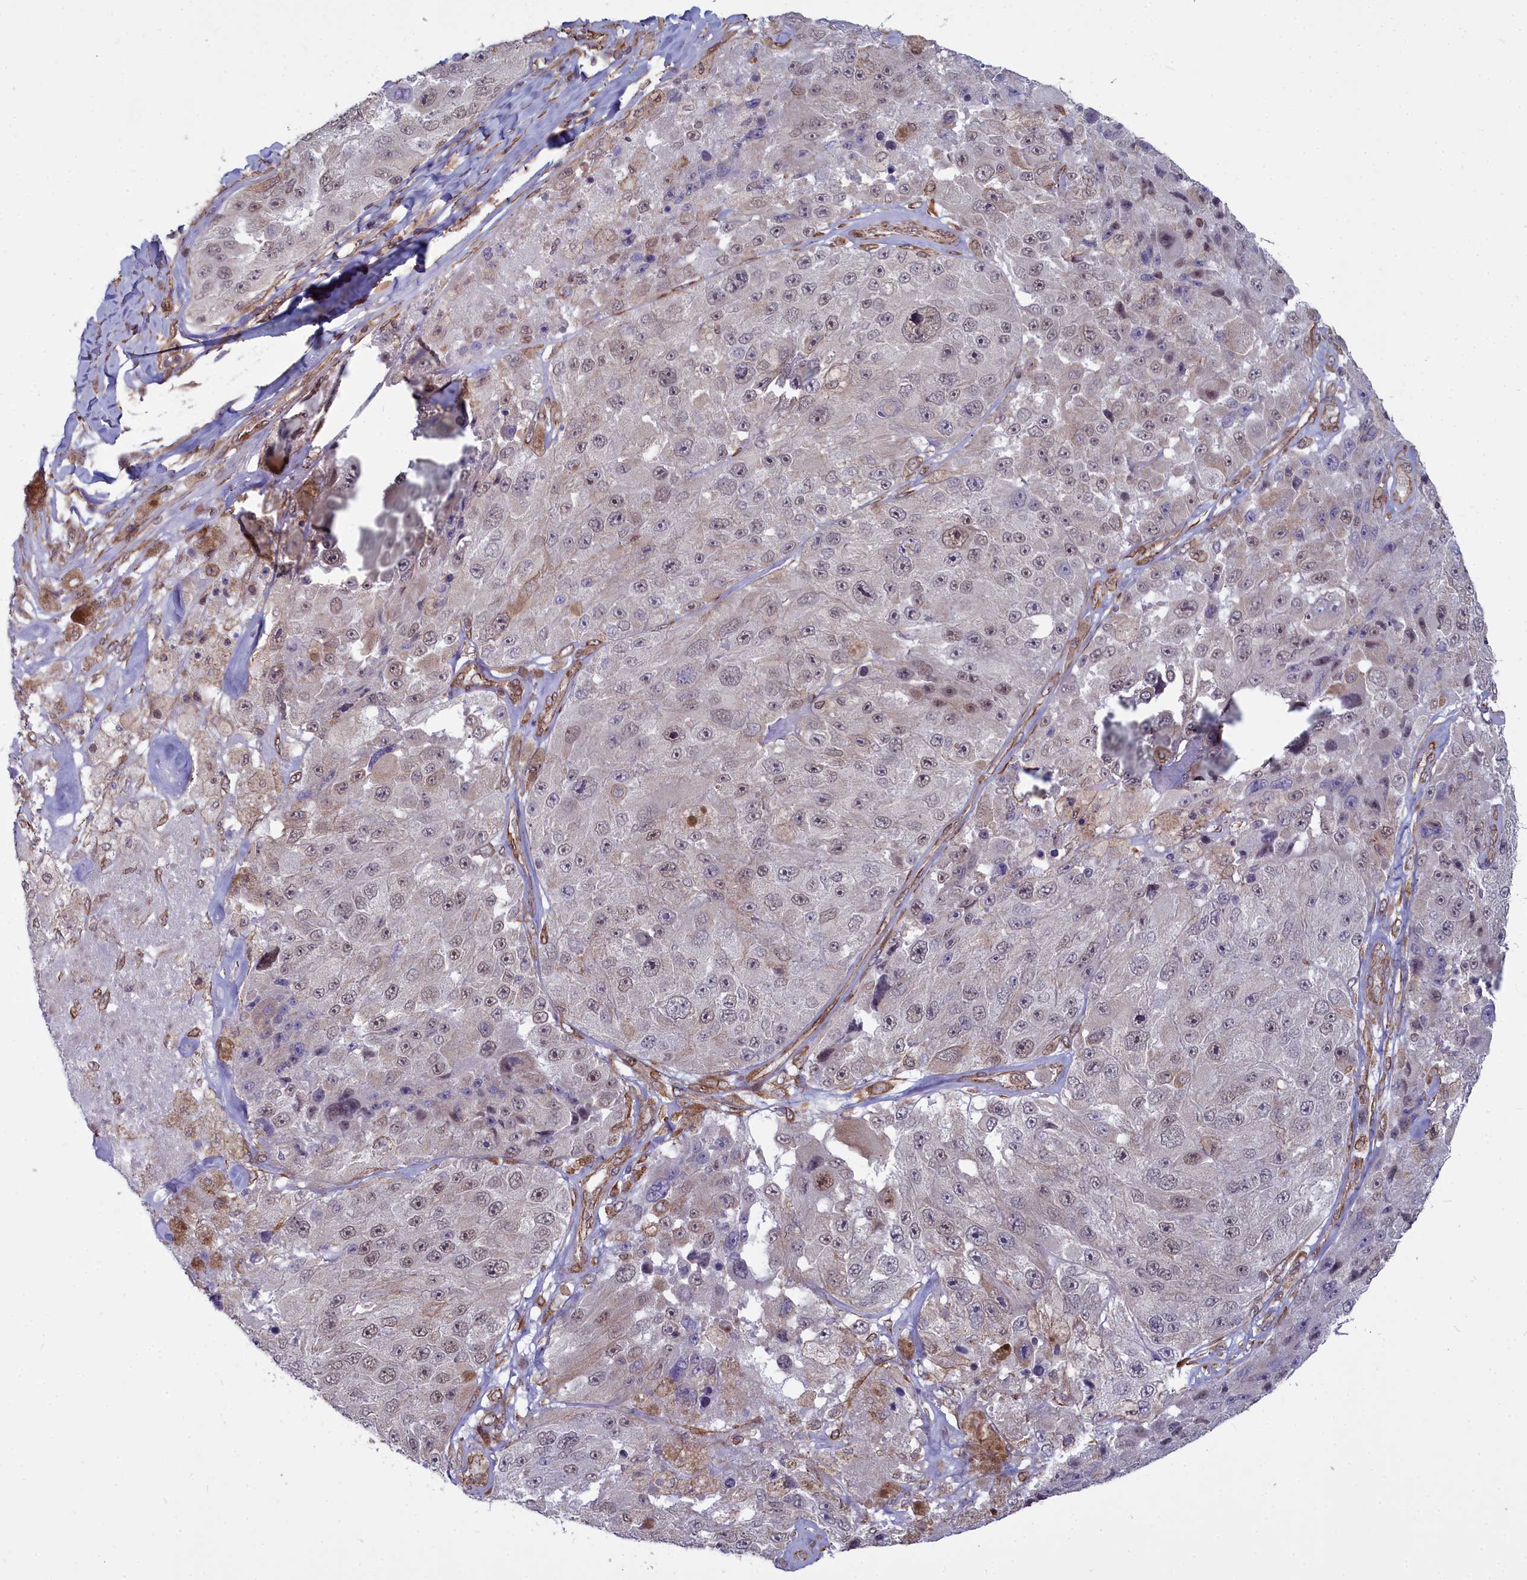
{"staining": {"intensity": "weak", "quantity": "<25%", "location": "nuclear"}, "tissue": "melanoma", "cell_type": "Tumor cells", "image_type": "cancer", "snomed": [{"axis": "morphology", "description": "Malignant melanoma, Metastatic site"}, {"axis": "topography", "description": "Lymph node"}], "caption": "IHC of malignant melanoma (metastatic site) shows no staining in tumor cells. (DAB (3,3'-diaminobenzidine) IHC, high magnification).", "gene": "YJU2", "patient": {"sex": "male", "age": 62}}